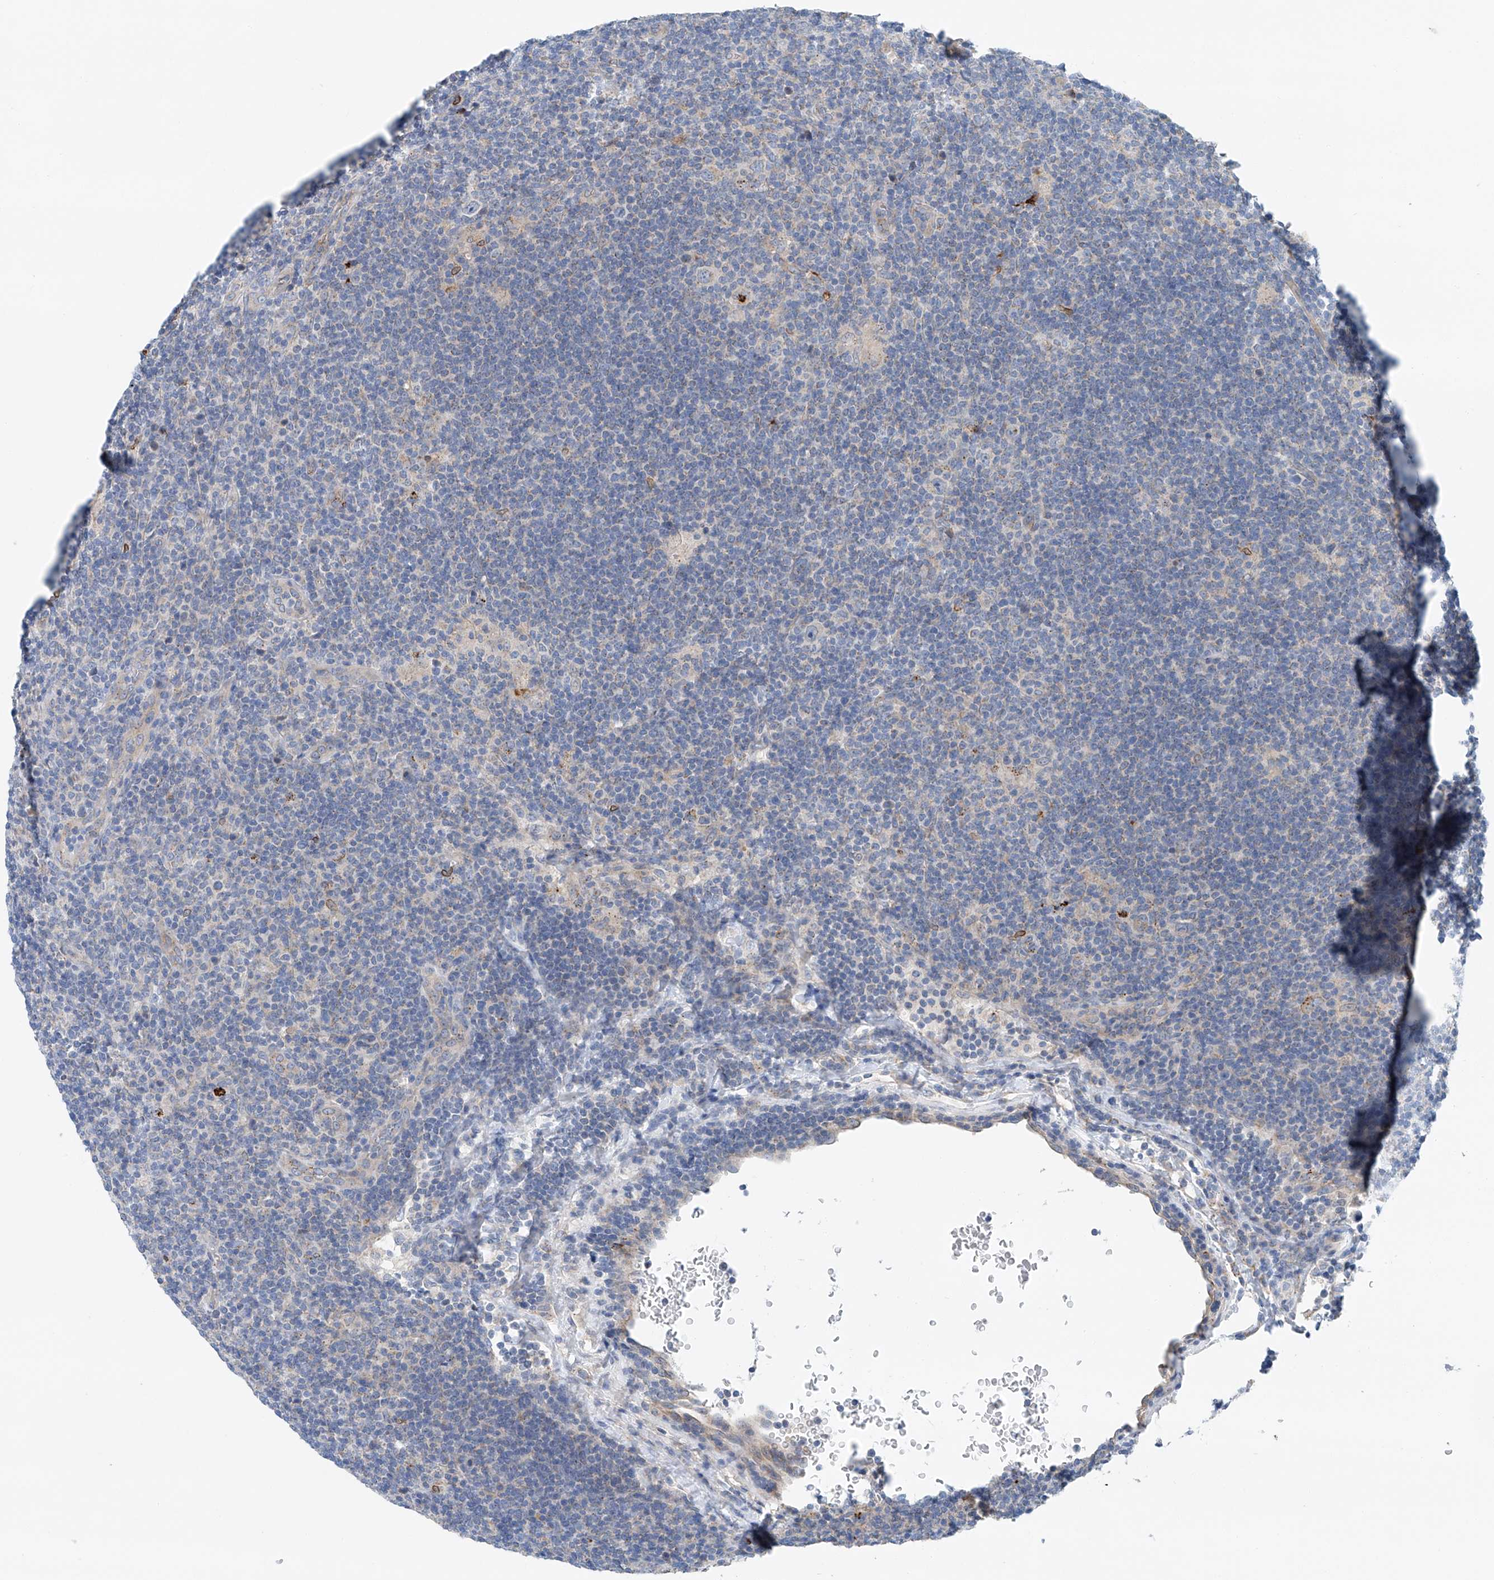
{"staining": {"intensity": "moderate", "quantity": "<25%", "location": "cytoplasmic/membranous"}, "tissue": "lymphoma", "cell_type": "Tumor cells", "image_type": "cancer", "snomed": [{"axis": "morphology", "description": "Hodgkin's disease, NOS"}, {"axis": "topography", "description": "Lymph node"}], "caption": "Immunohistochemical staining of Hodgkin's disease demonstrates low levels of moderate cytoplasmic/membranous protein staining in about <25% of tumor cells. (DAB IHC, brown staining for protein, blue staining for nuclei).", "gene": "CEP85L", "patient": {"sex": "female", "age": 57}}